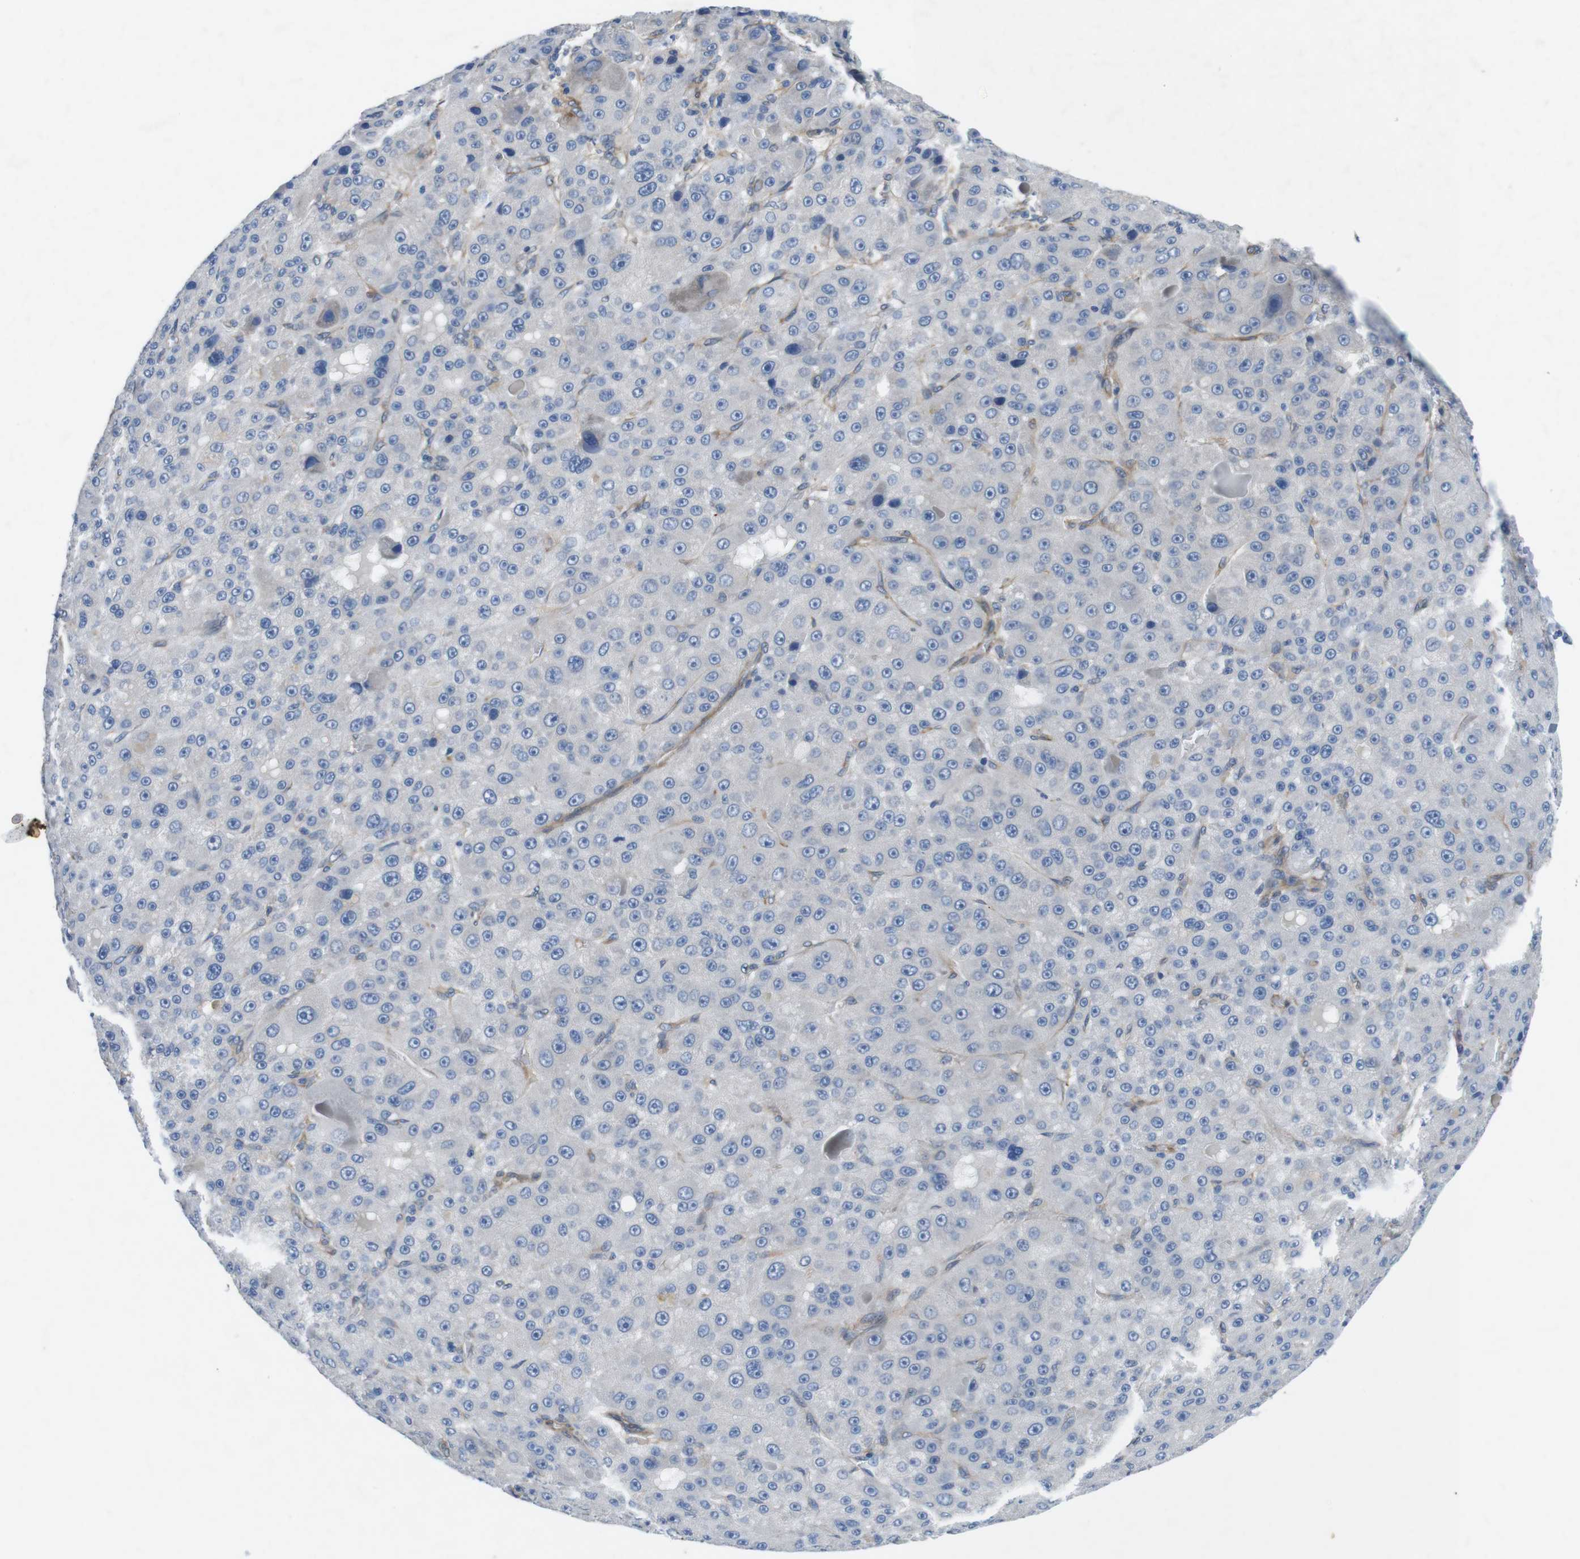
{"staining": {"intensity": "negative", "quantity": "none", "location": "none"}, "tissue": "liver cancer", "cell_type": "Tumor cells", "image_type": "cancer", "snomed": [{"axis": "morphology", "description": "Carcinoma, Hepatocellular, NOS"}, {"axis": "topography", "description": "Liver"}], "caption": "High power microscopy histopathology image of an immunohistochemistry image of hepatocellular carcinoma (liver), revealing no significant staining in tumor cells. (DAB (3,3'-diaminobenzidine) IHC visualized using brightfield microscopy, high magnification).", "gene": "DCLK1", "patient": {"sex": "male", "age": 76}}